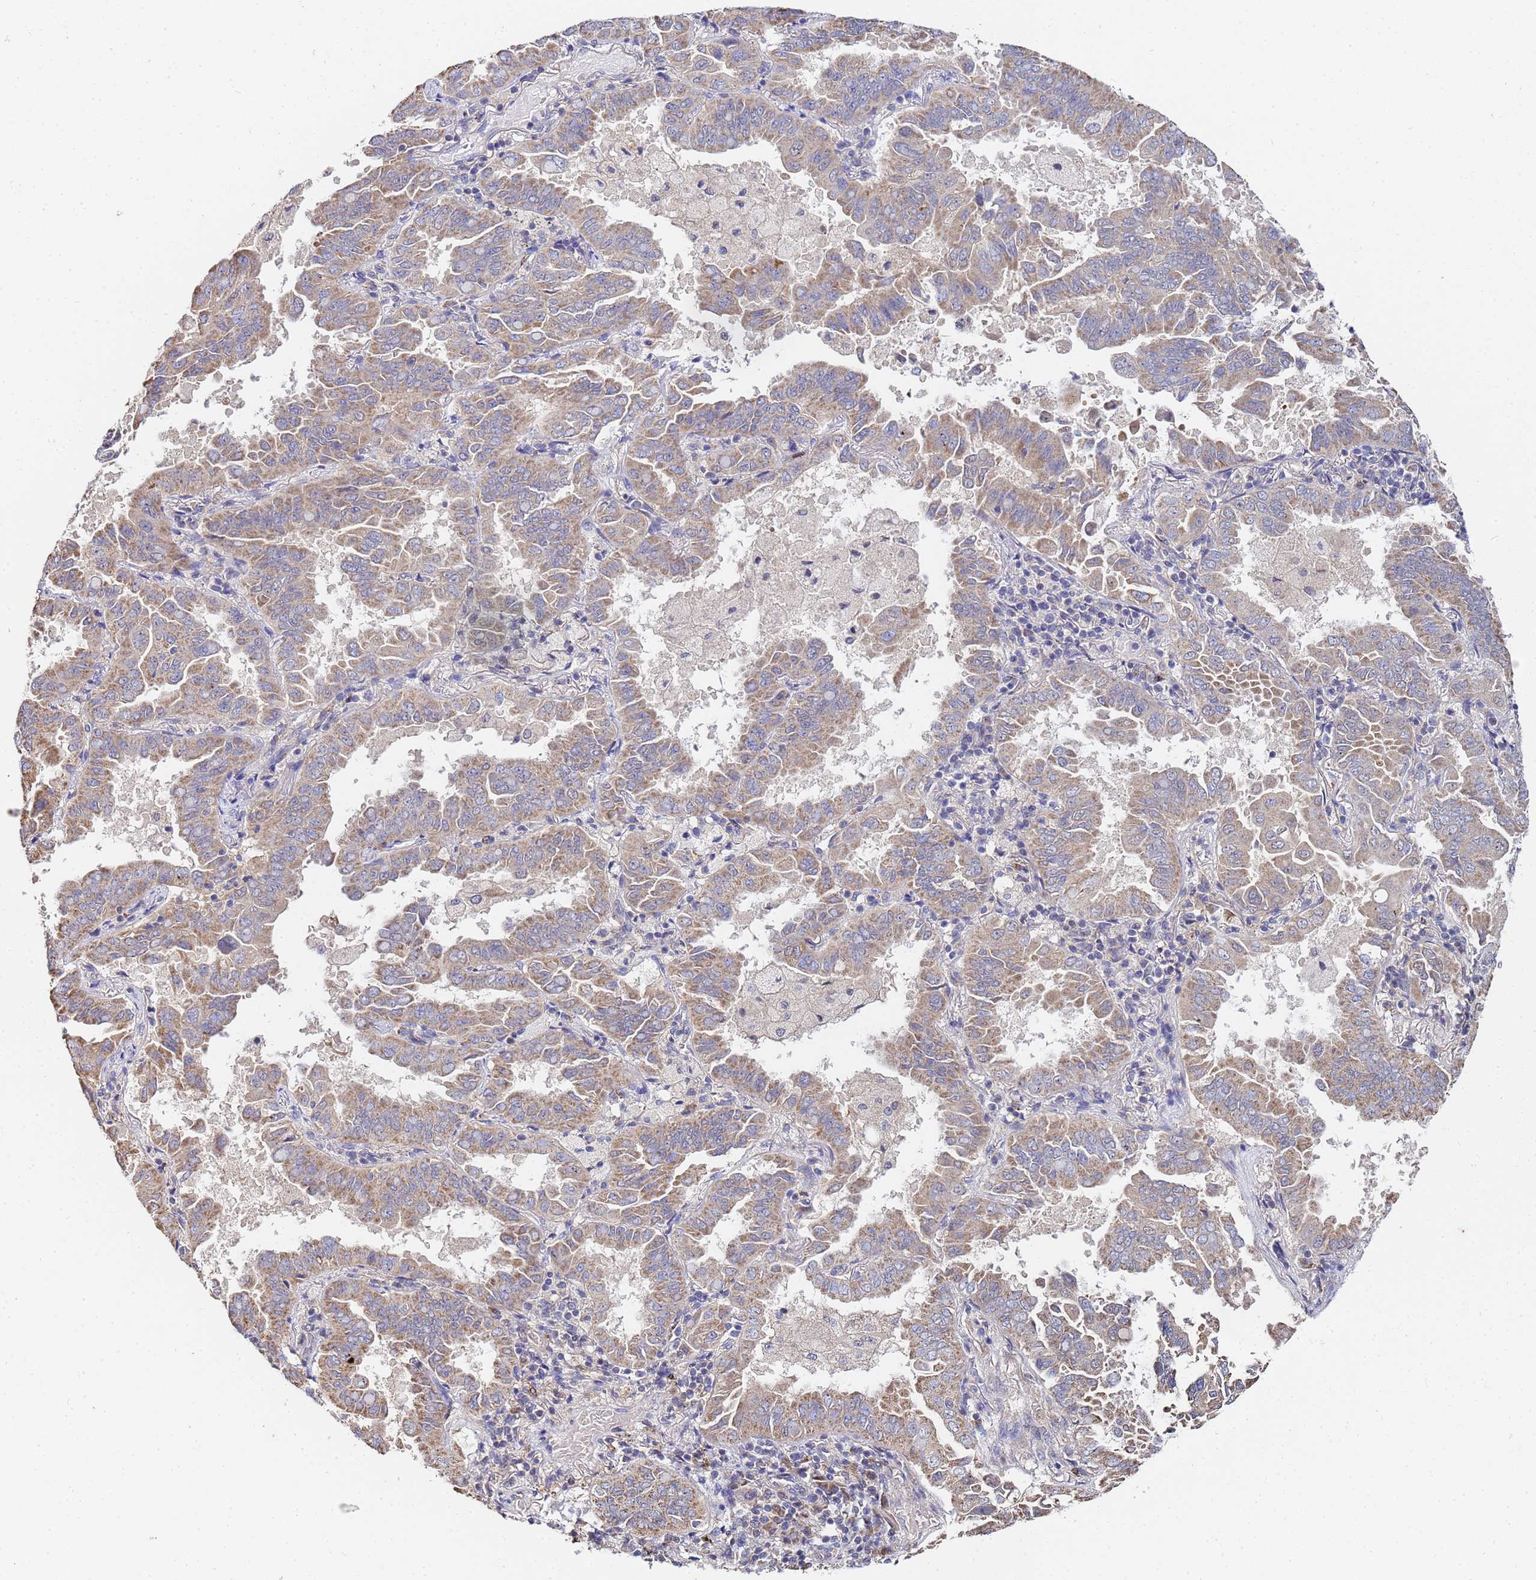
{"staining": {"intensity": "weak", "quantity": ">75%", "location": "cytoplasmic/membranous"}, "tissue": "lung cancer", "cell_type": "Tumor cells", "image_type": "cancer", "snomed": [{"axis": "morphology", "description": "Adenocarcinoma, NOS"}, {"axis": "topography", "description": "Lung"}], "caption": "High-power microscopy captured an IHC photomicrograph of lung cancer, revealing weak cytoplasmic/membranous staining in approximately >75% of tumor cells.", "gene": "C5orf34", "patient": {"sex": "male", "age": 64}}